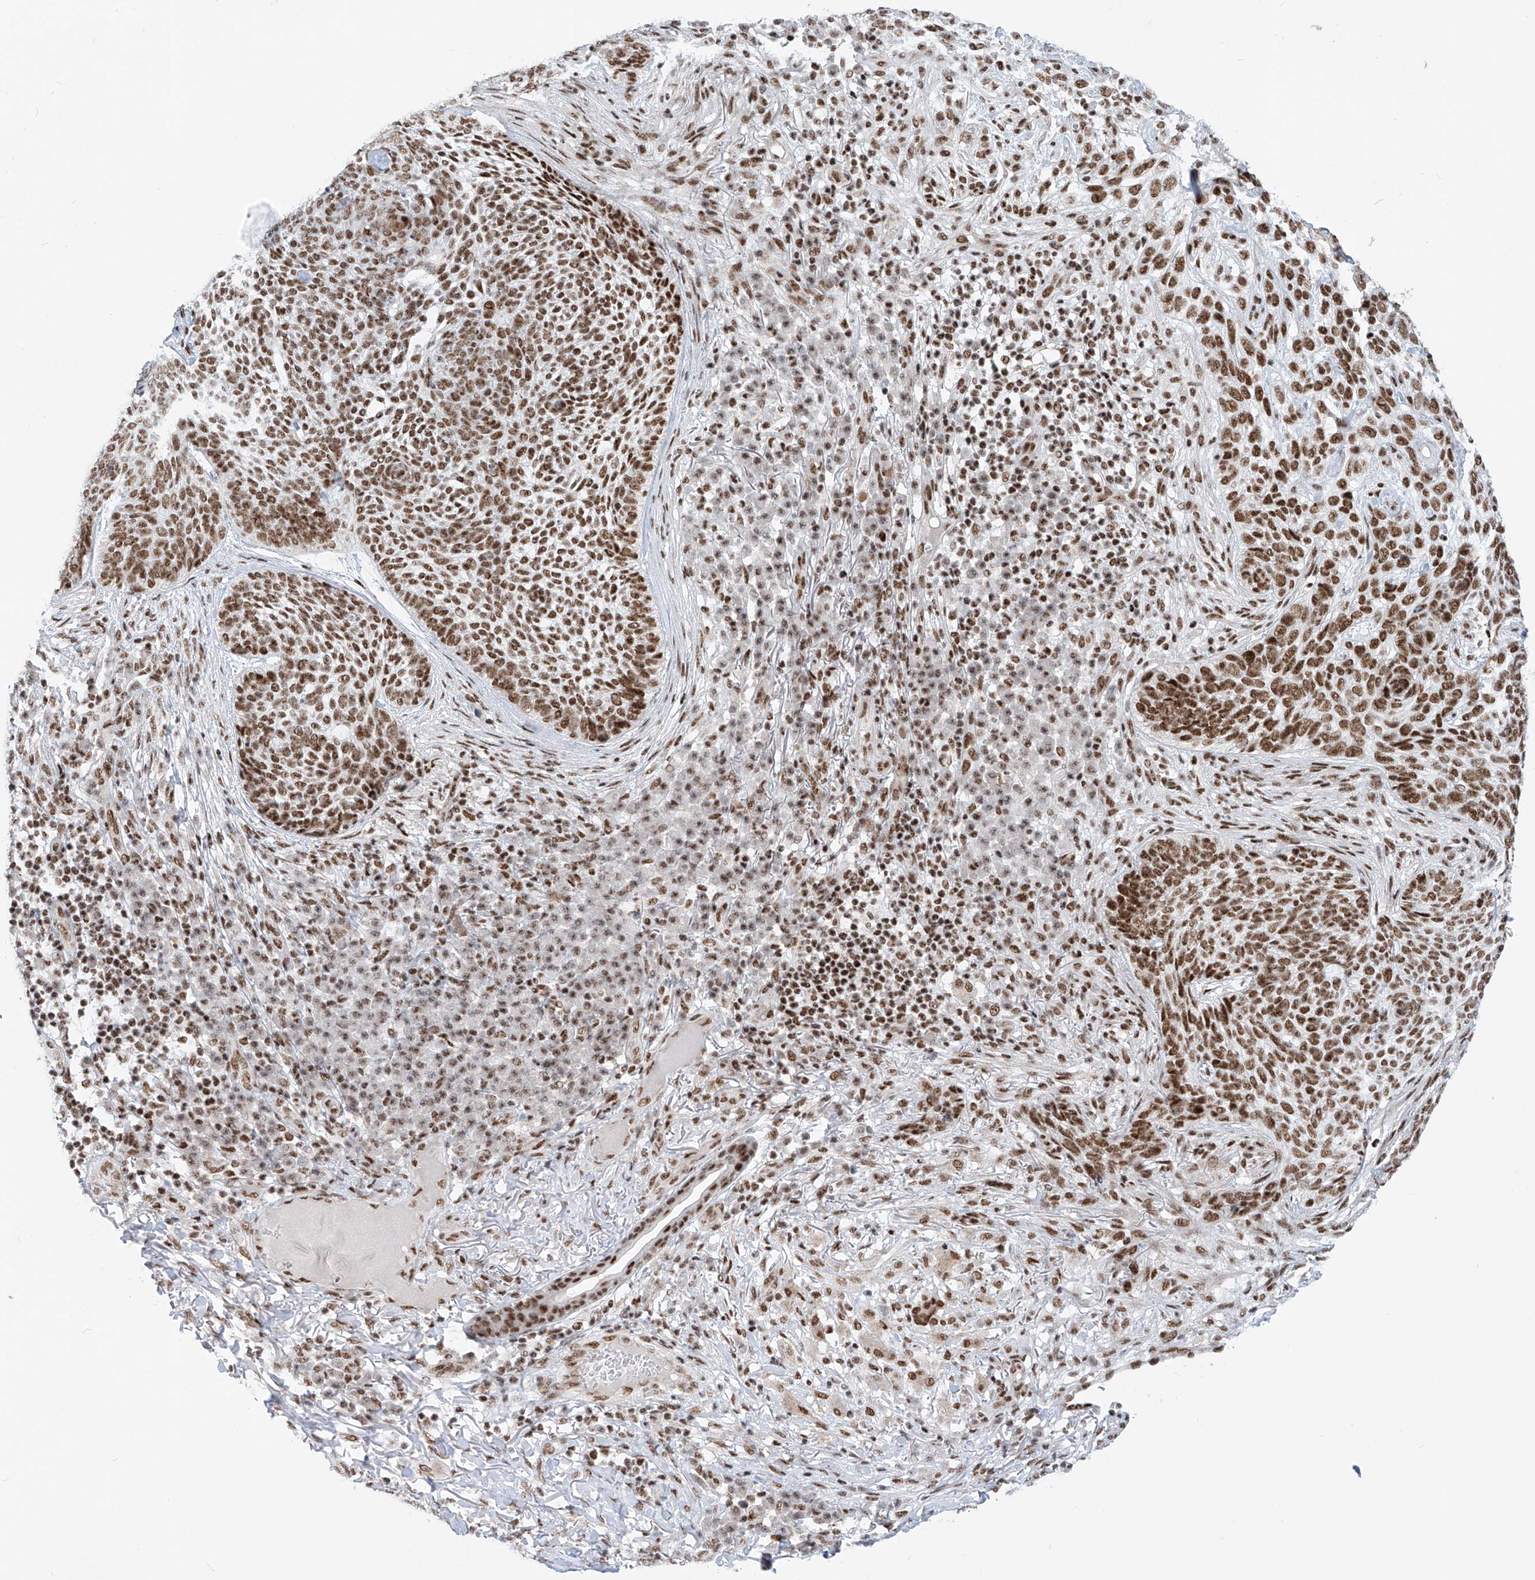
{"staining": {"intensity": "moderate", "quantity": ">75%", "location": "nuclear"}, "tissue": "skin cancer", "cell_type": "Tumor cells", "image_type": "cancer", "snomed": [{"axis": "morphology", "description": "Basal cell carcinoma"}, {"axis": "topography", "description": "Skin"}], "caption": "High-magnification brightfield microscopy of skin basal cell carcinoma stained with DAB (brown) and counterstained with hematoxylin (blue). tumor cells exhibit moderate nuclear positivity is present in approximately>75% of cells. (Stains: DAB (3,3'-diaminobenzidine) in brown, nuclei in blue, Microscopy: brightfield microscopy at high magnification).", "gene": "TAF4", "patient": {"sex": "female", "age": 64}}